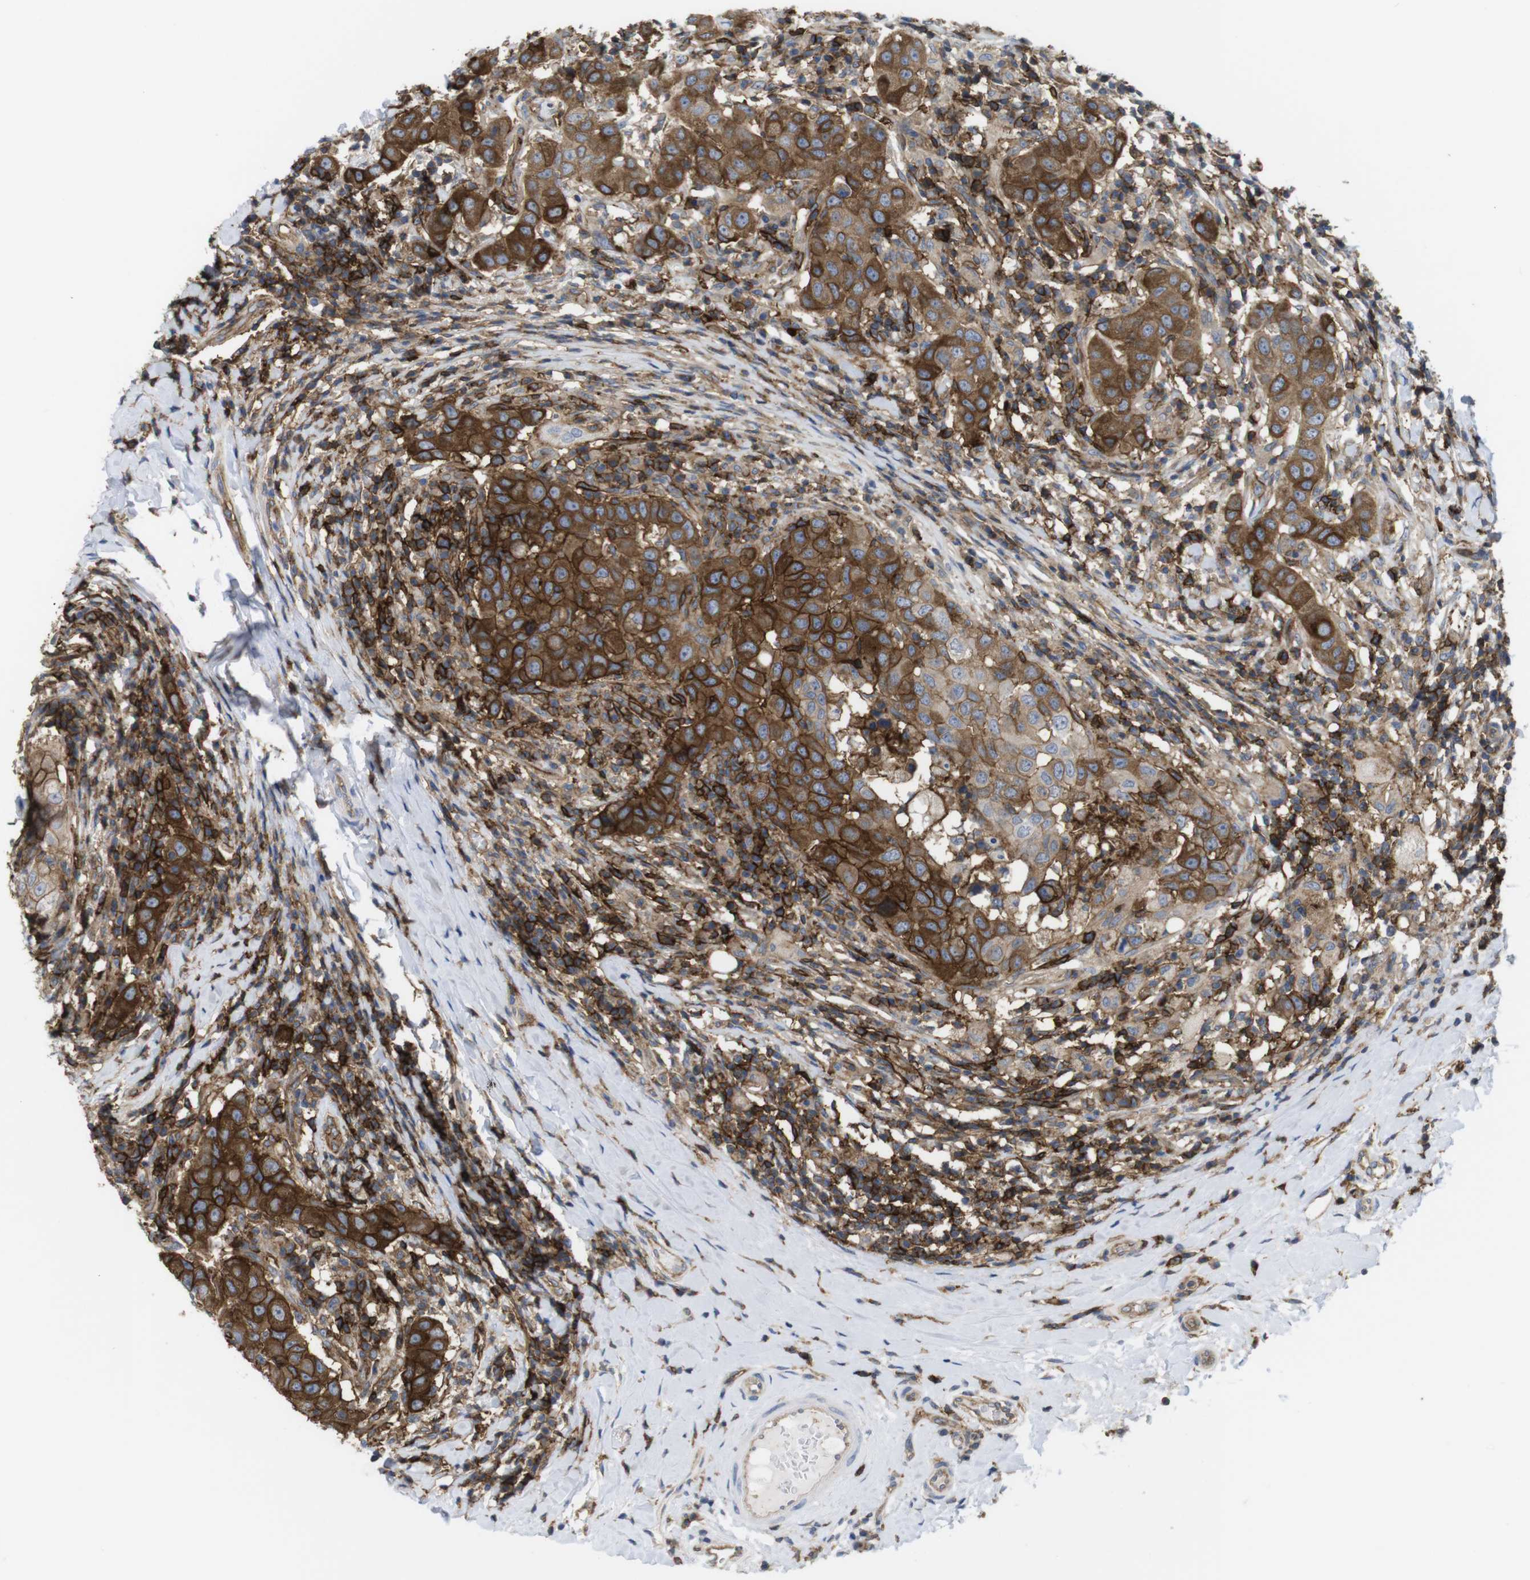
{"staining": {"intensity": "strong", "quantity": ">75%", "location": "cytoplasmic/membranous"}, "tissue": "breast cancer", "cell_type": "Tumor cells", "image_type": "cancer", "snomed": [{"axis": "morphology", "description": "Duct carcinoma"}, {"axis": "topography", "description": "Breast"}], "caption": "IHC image of breast cancer stained for a protein (brown), which demonstrates high levels of strong cytoplasmic/membranous positivity in approximately >75% of tumor cells.", "gene": "CCR6", "patient": {"sex": "female", "age": 27}}